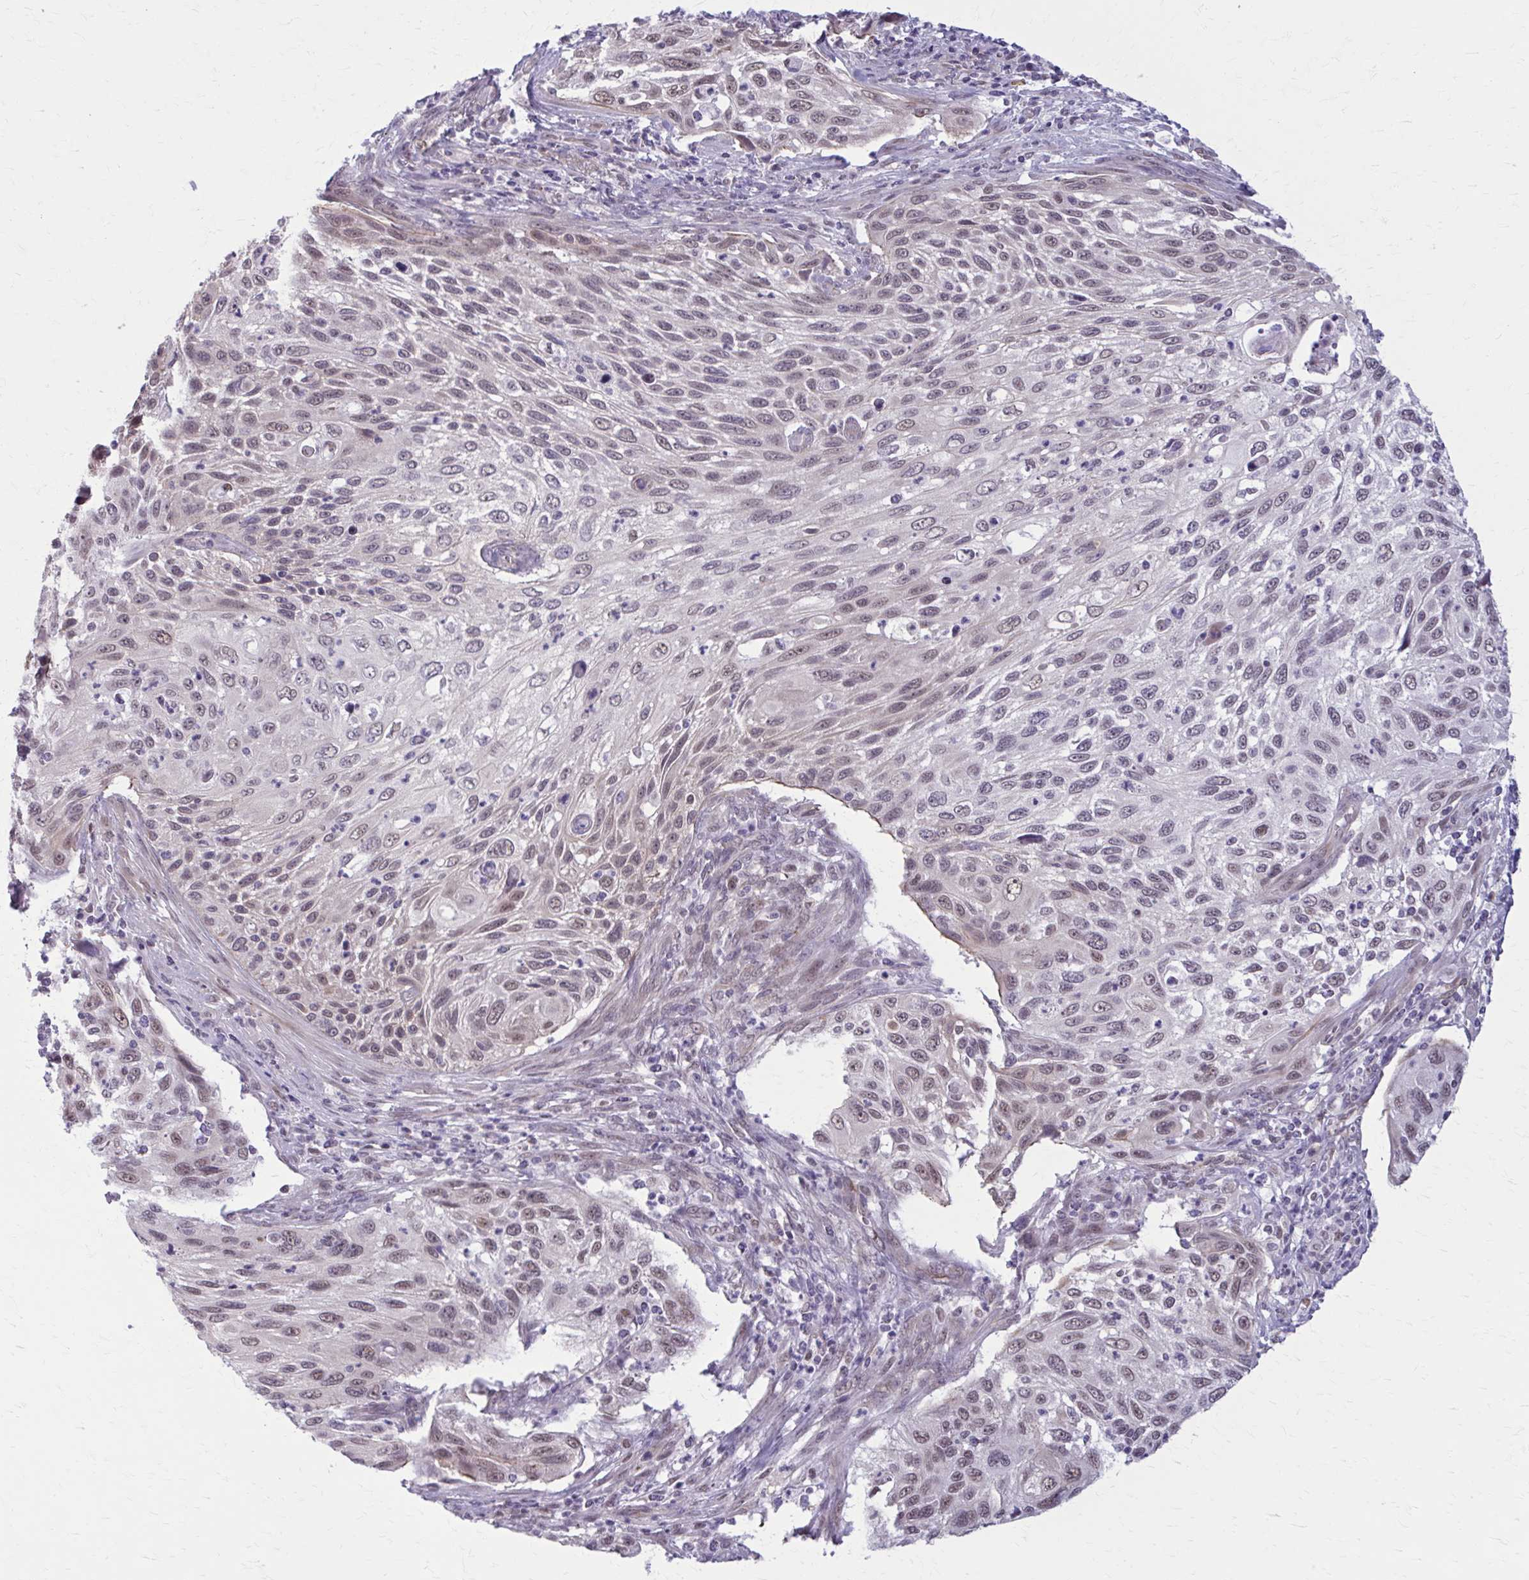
{"staining": {"intensity": "weak", "quantity": "<25%", "location": "nuclear"}, "tissue": "cervical cancer", "cell_type": "Tumor cells", "image_type": "cancer", "snomed": [{"axis": "morphology", "description": "Squamous cell carcinoma, NOS"}, {"axis": "topography", "description": "Cervix"}], "caption": "Tumor cells are negative for protein expression in human cervical cancer (squamous cell carcinoma).", "gene": "NUMBL", "patient": {"sex": "female", "age": 70}}